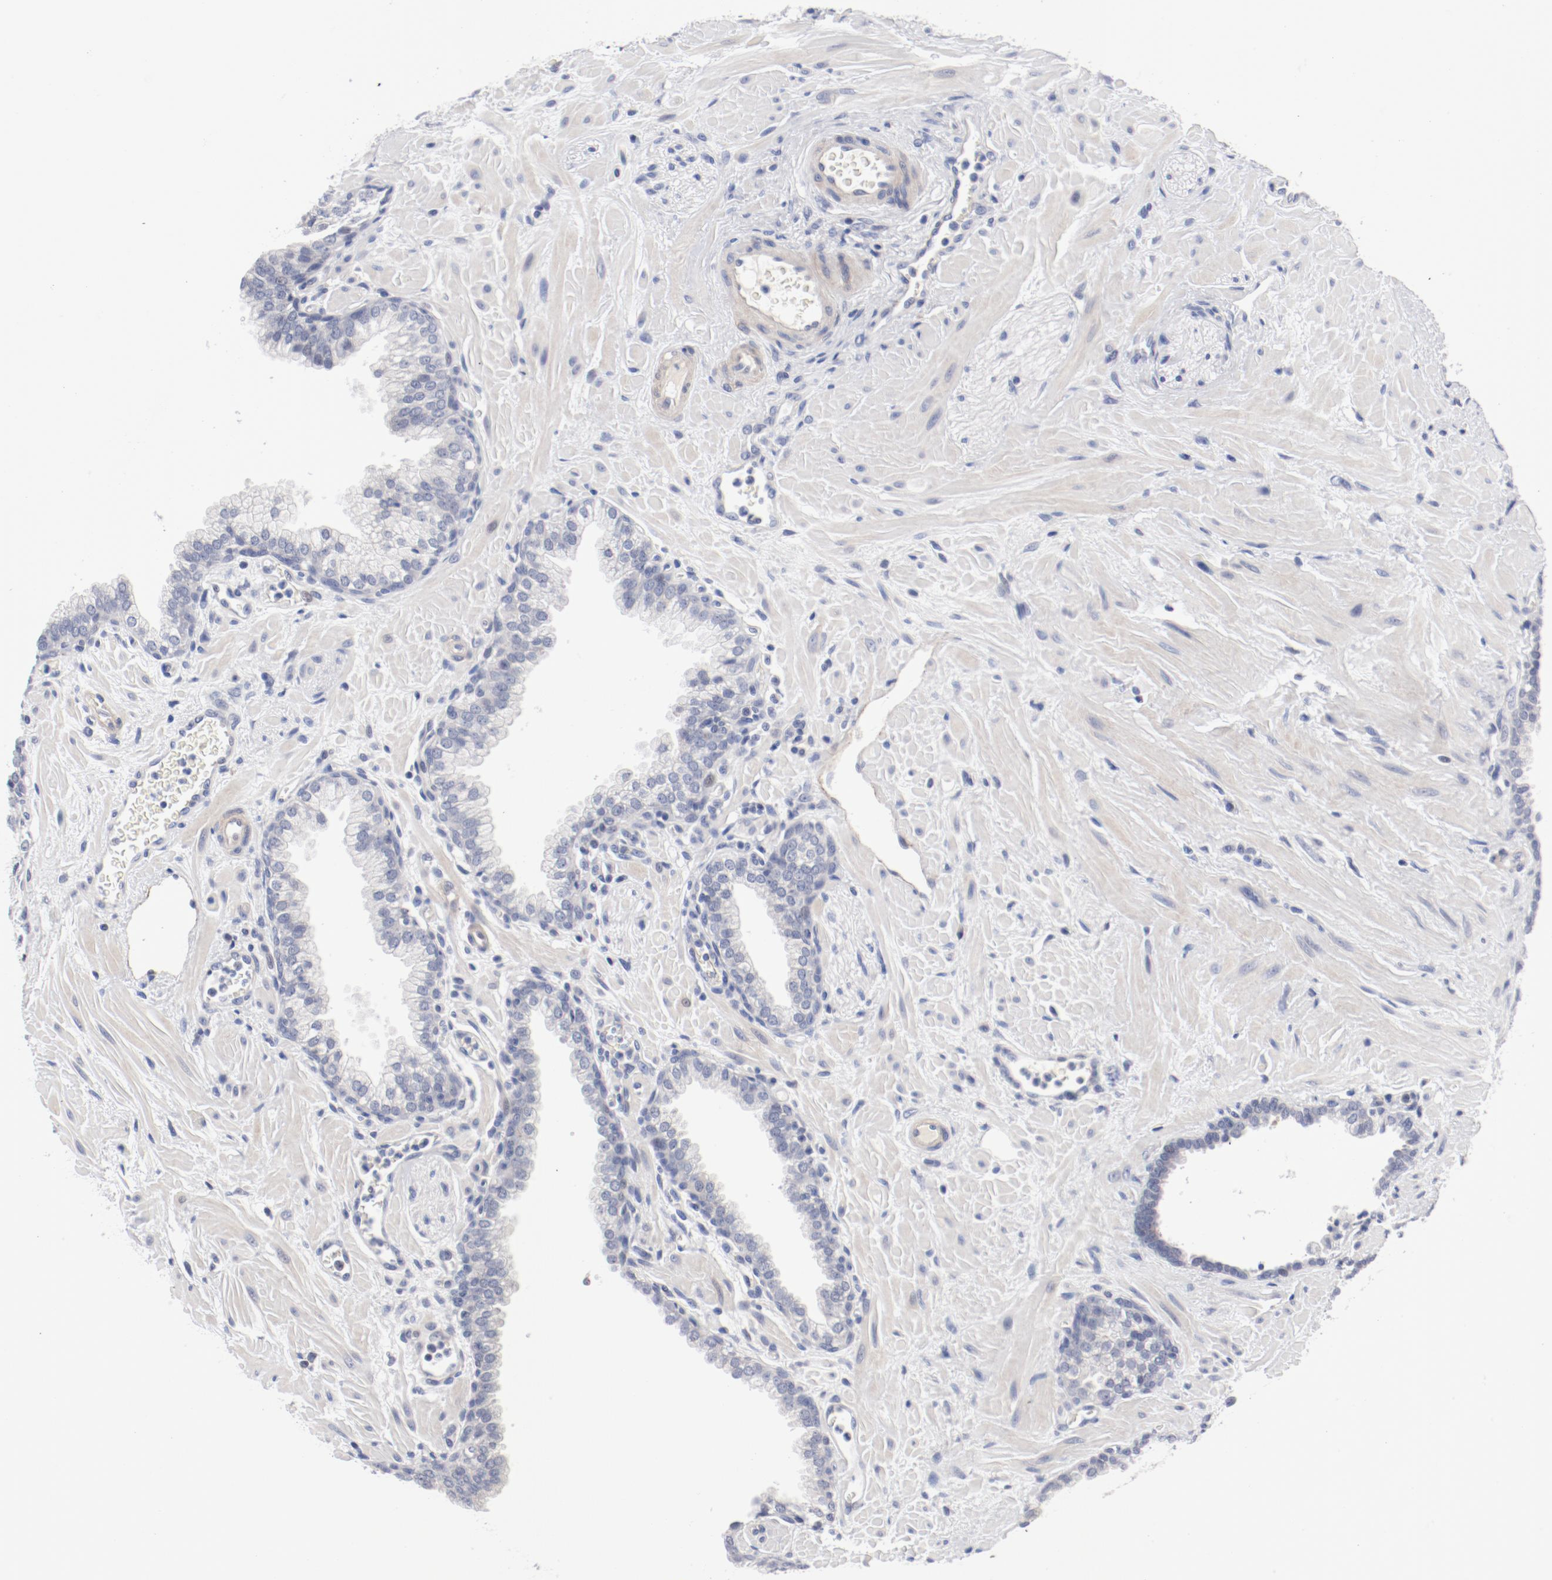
{"staining": {"intensity": "negative", "quantity": "none", "location": "none"}, "tissue": "prostate", "cell_type": "Glandular cells", "image_type": "normal", "snomed": [{"axis": "morphology", "description": "Normal tissue, NOS"}, {"axis": "topography", "description": "Prostate"}], "caption": "Micrograph shows no protein expression in glandular cells of normal prostate.", "gene": "KCNK13", "patient": {"sex": "male", "age": 60}}